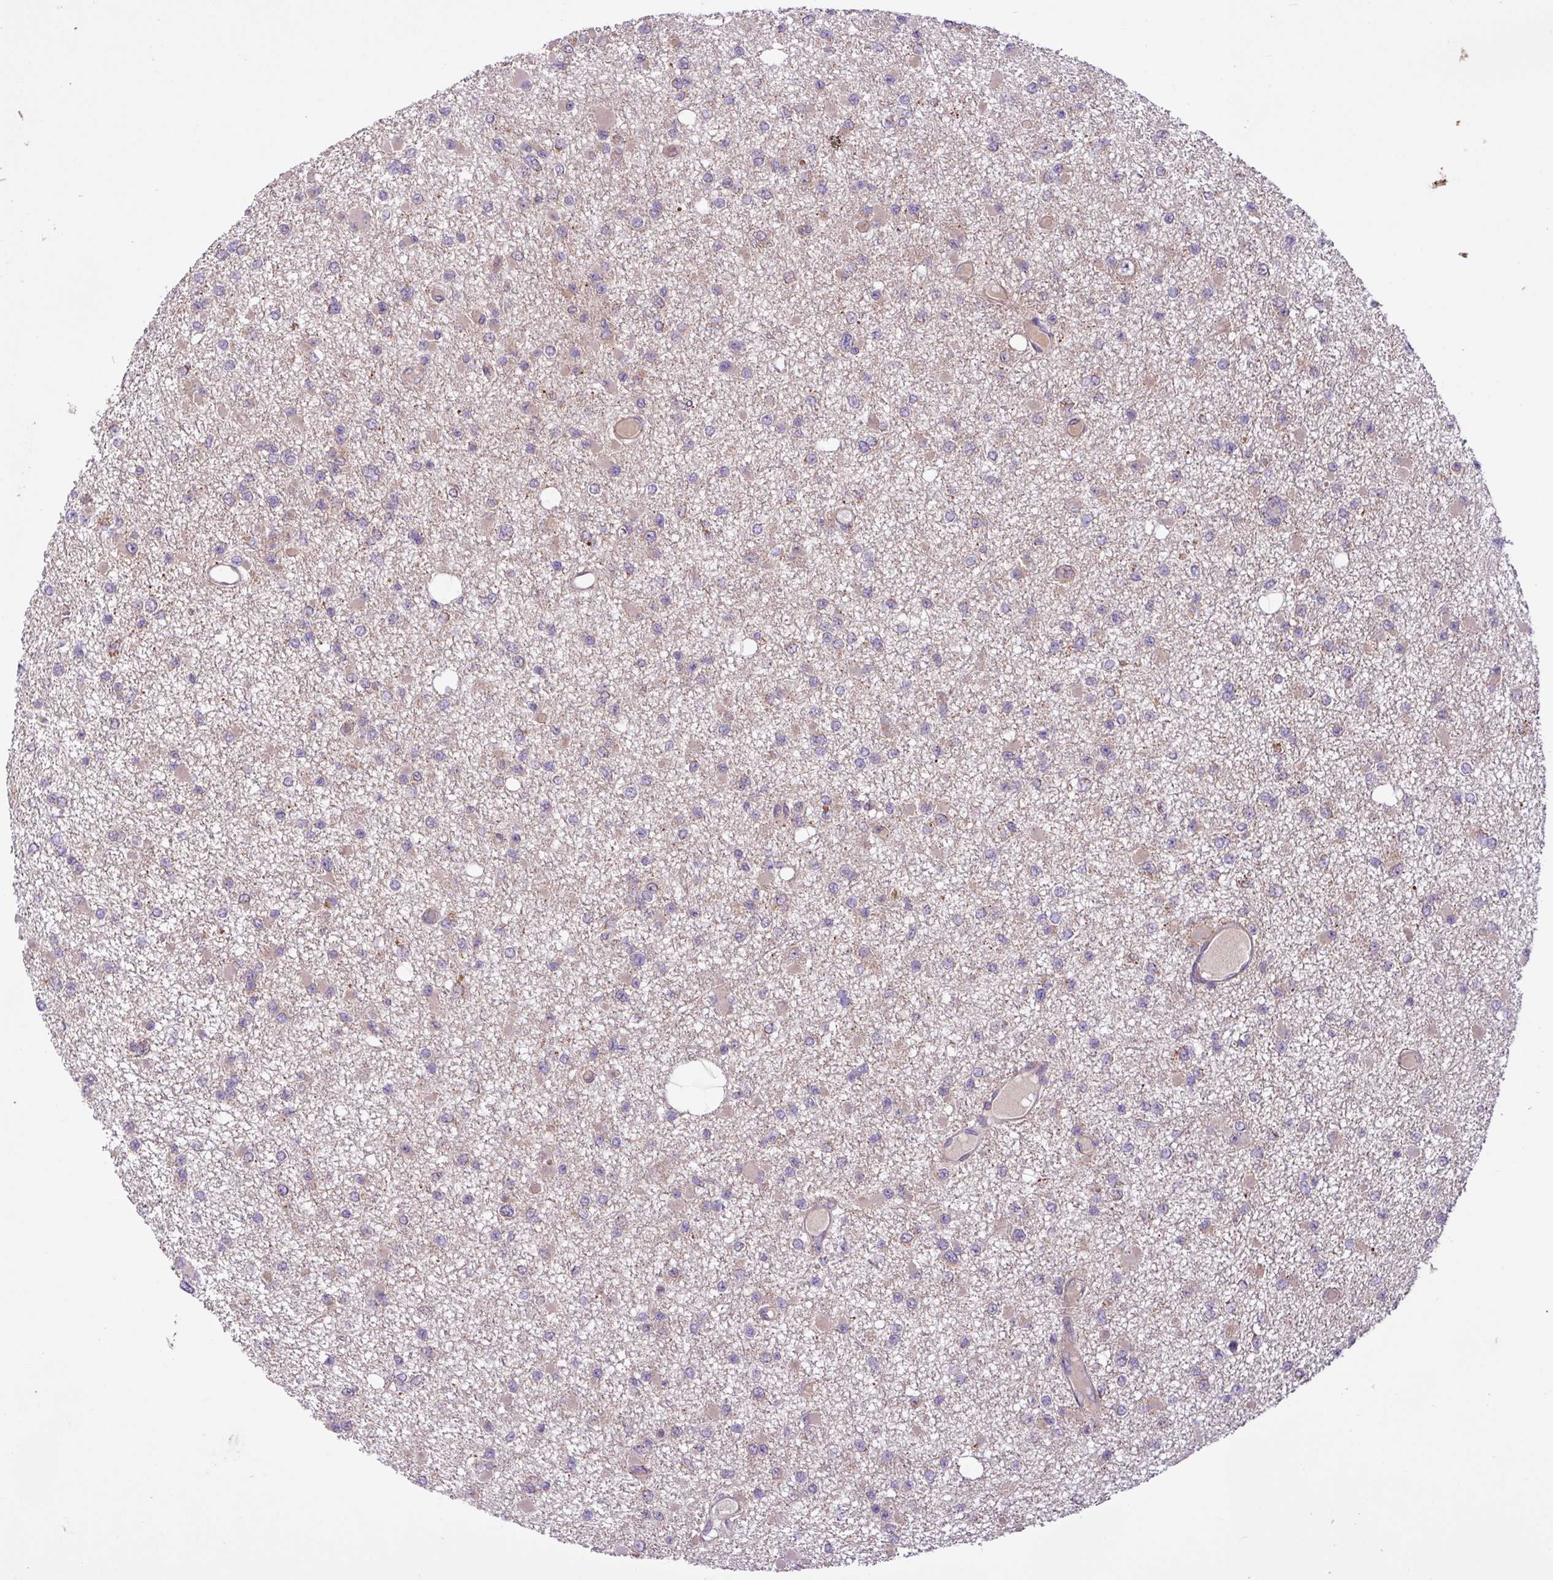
{"staining": {"intensity": "weak", "quantity": "<25%", "location": "cytoplasmic/membranous"}, "tissue": "glioma", "cell_type": "Tumor cells", "image_type": "cancer", "snomed": [{"axis": "morphology", "description": "Glioma, malignant, Low grade"}, {"axis": "topography", "description": "Brain"}], "caption": "Glioma was stained to show a protein in brown. There is no significant staining in tumor cells.", "gene": "TIMM10B", "patient": {"sex": "female", "age": 22}}